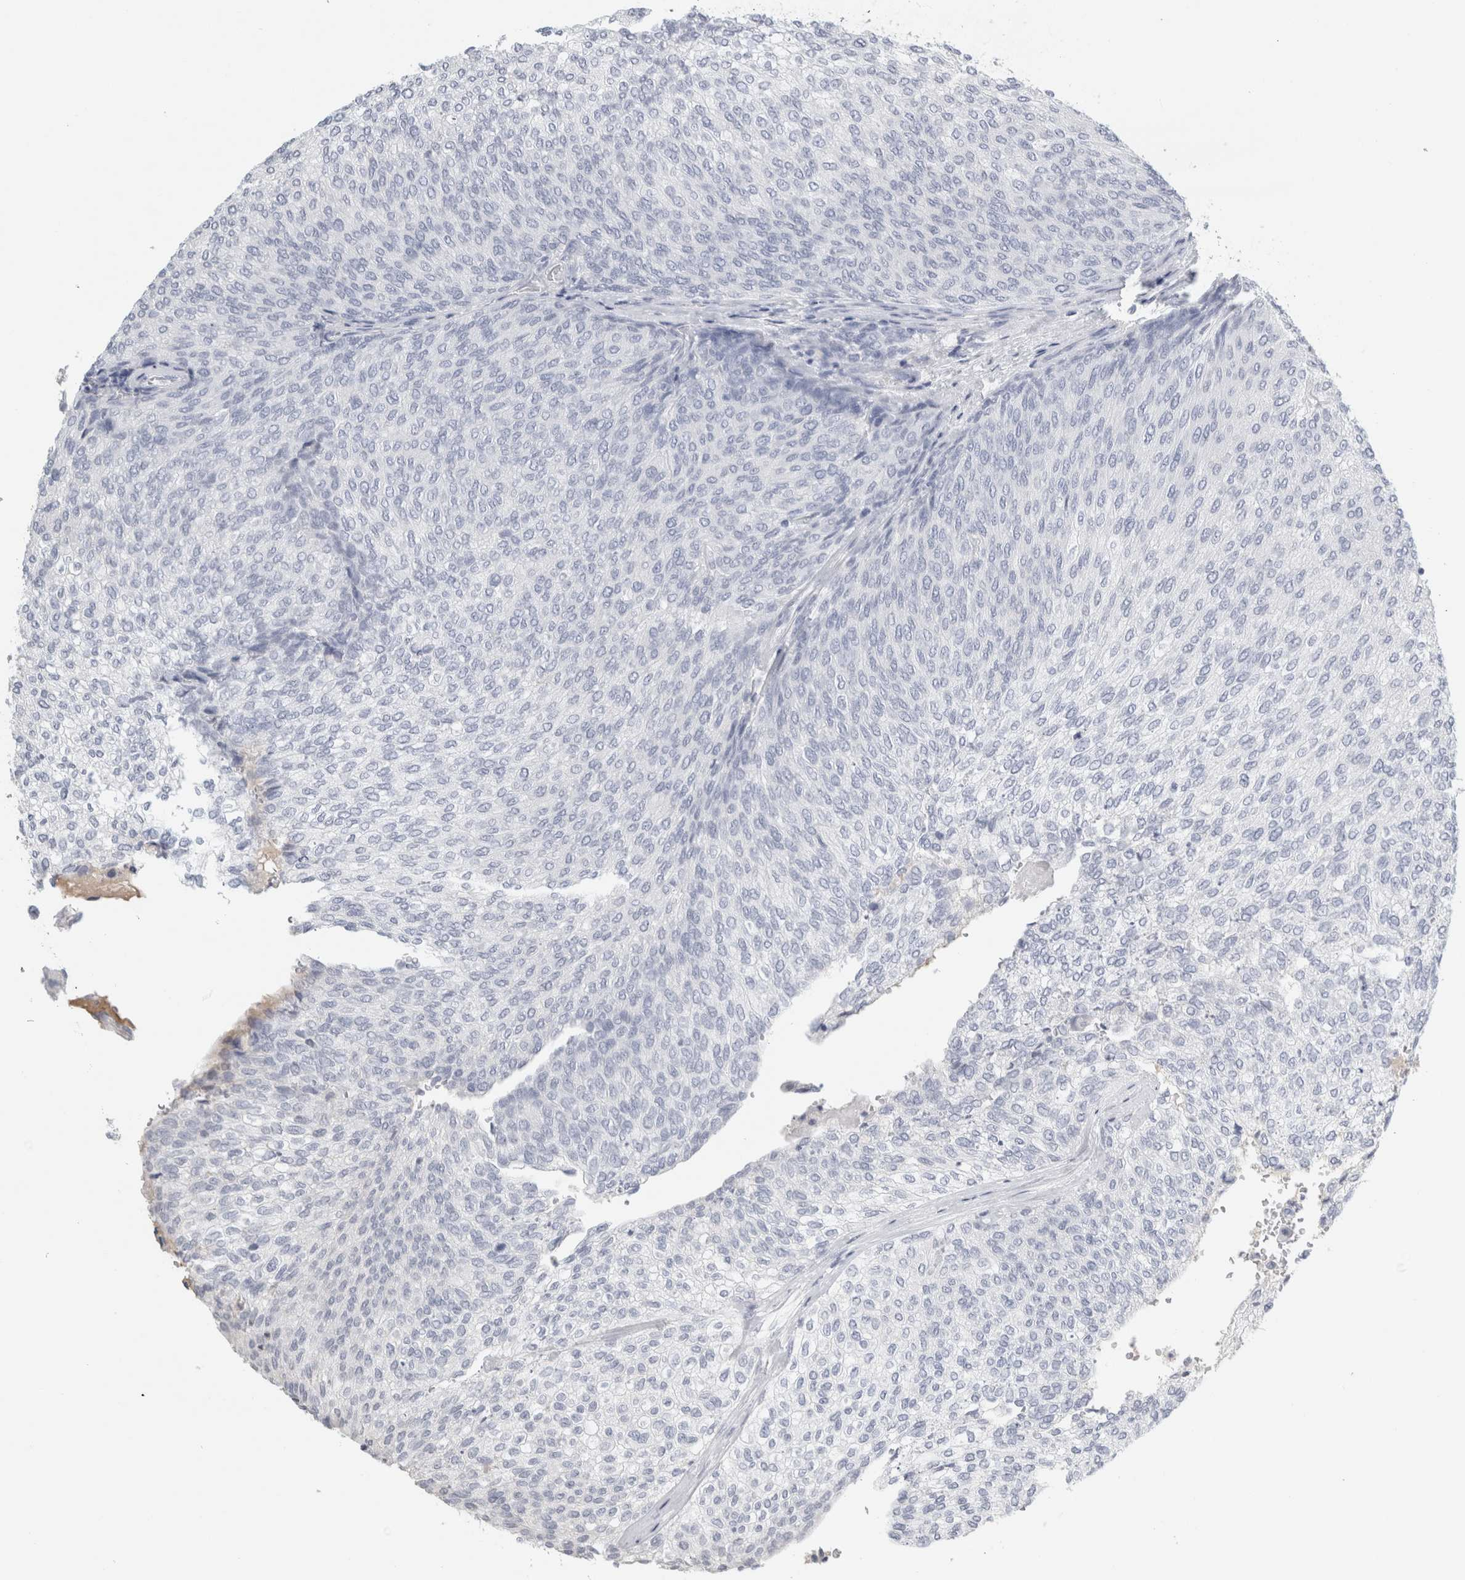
{"staining": {"intensity": "negative", "quantity": "none", "location": "none"}, "tissue": "urothelial cancer", "cell_type": "Tumor cells", "image_type": "cancer", "snomed": [{"axis": "morphology", "description": "Urothelial carcinoma, Low grade"}, {"axis": "topography", "description": "Urinary bladder"}], "caption": "Photomicrograph shows no significant protein expression in tumor cells of urothelial carcinoma (low-grade).", "gene": "TSPAN8", "patient": {"sex": "female", "age": 79}}